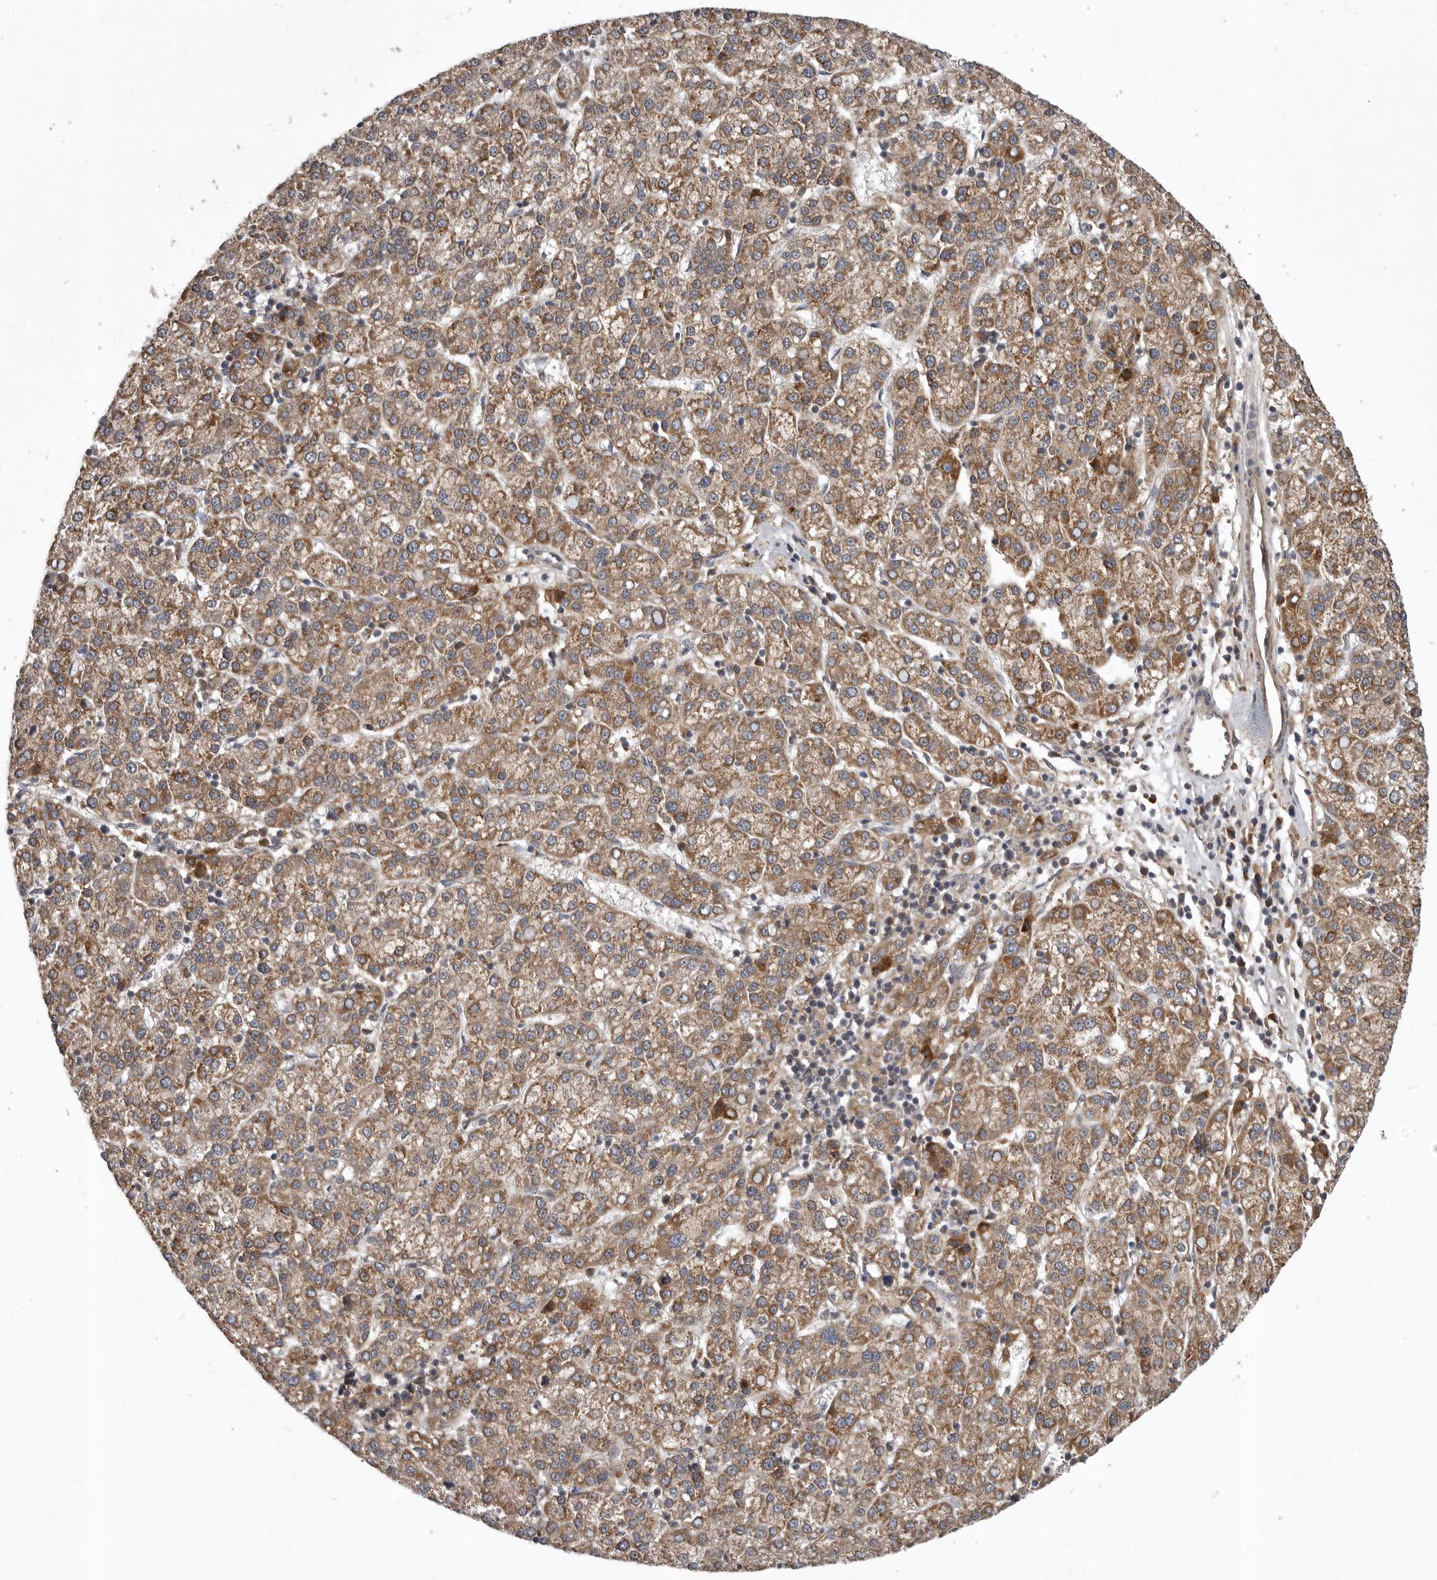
{"staining": {"intensity": "moderate", "quantity": ">75%", "location": "cytoplasmic/membranous"}, "tissue": "liver cancer", "cell_type": "Tumor cells", "image_type": "cancer", "snomed": [{"axis": "morphology", "description": "Carcinoma, Hepatocellular, NOS"}, {"axis": "topography", "description": "Liver"}], "caption": "There is medium levels of moderate cytoplasmic/membranous expression in tumor cells of liver cancer (hepatocellular carcinoma), as demonstrated by immunohistochemical staining (brown color).", "gene": "GPR31", "patient": {"sex": "female", "age": 58}}